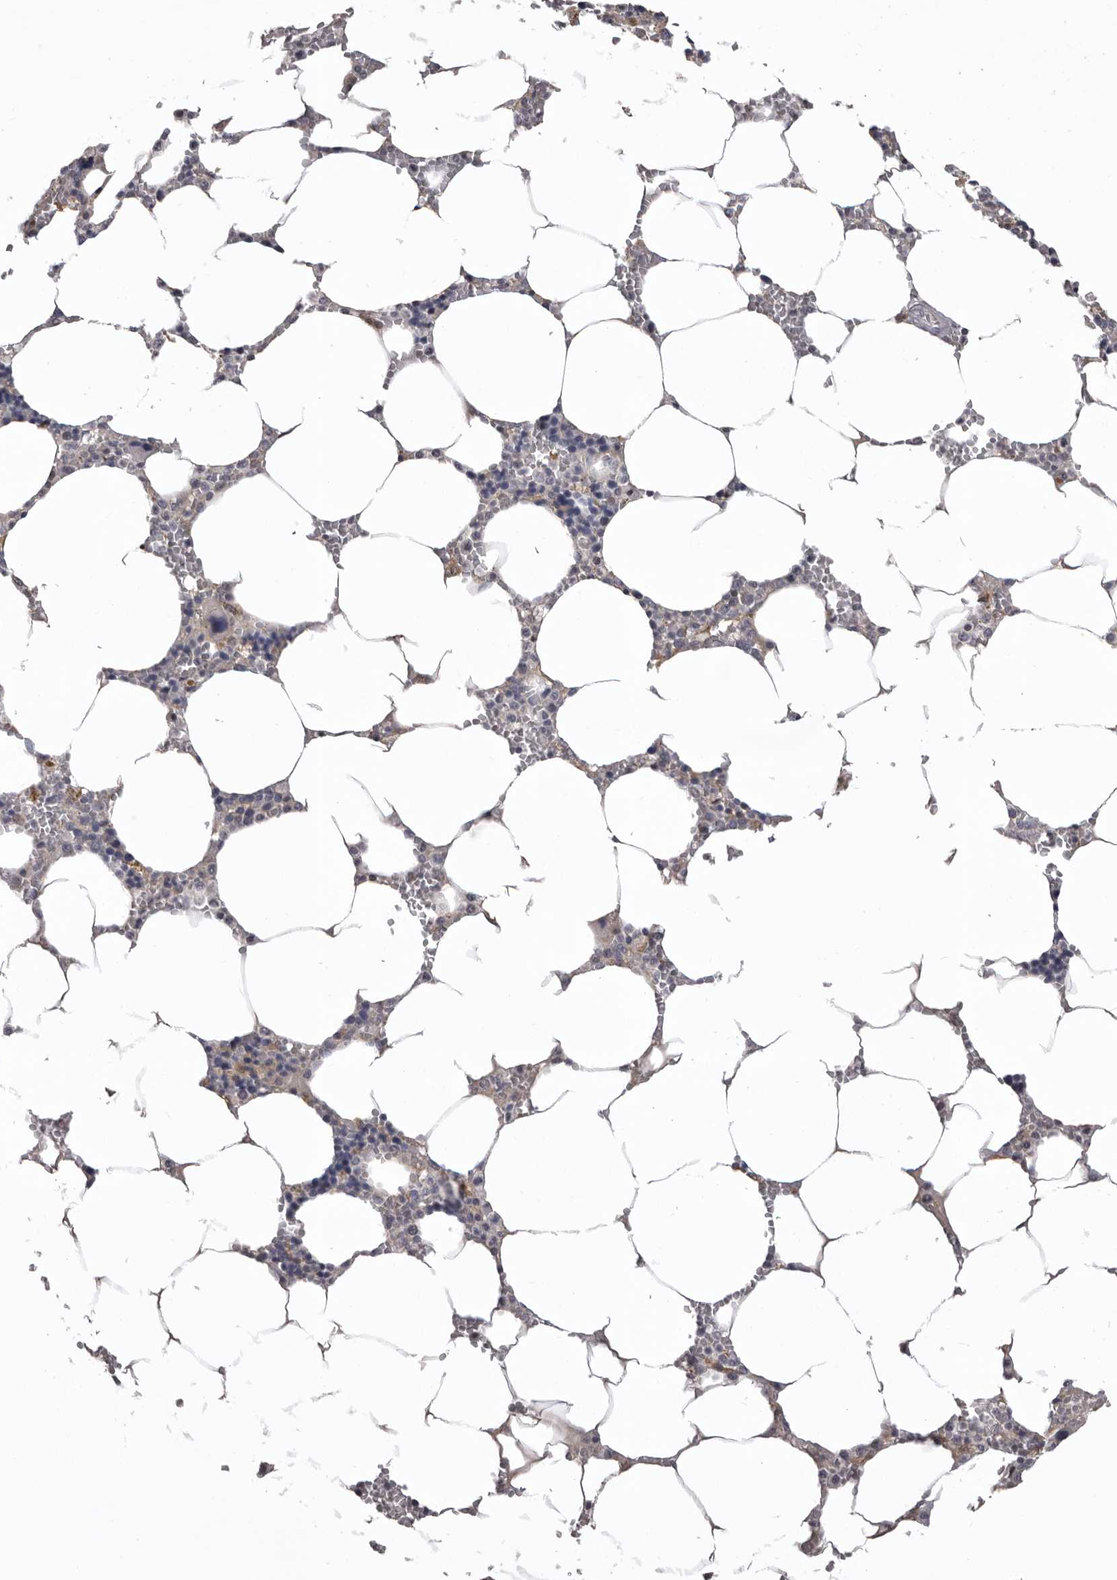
{"staining": {"intensity": "weak", "quantity": "<25%", "location": "cytoplasmic/membranous"}, "tissue": "bone marrow", "cell_type": "Hematopoietic cells", "image_type": "normal", "snomed": [{"axis": "morphology", "description": "Normal tissue, NOS"}, {"axis": "topography", "description": "Bone marrow"}], "caption": "Hematopoietic cells show no significant expression in benign bone marrow. (Immunohistochemistry (ihc), brightfield microscopy, high magnification).", "gene": "MDH1", "patient": {"sex": "male", "age": 70}}